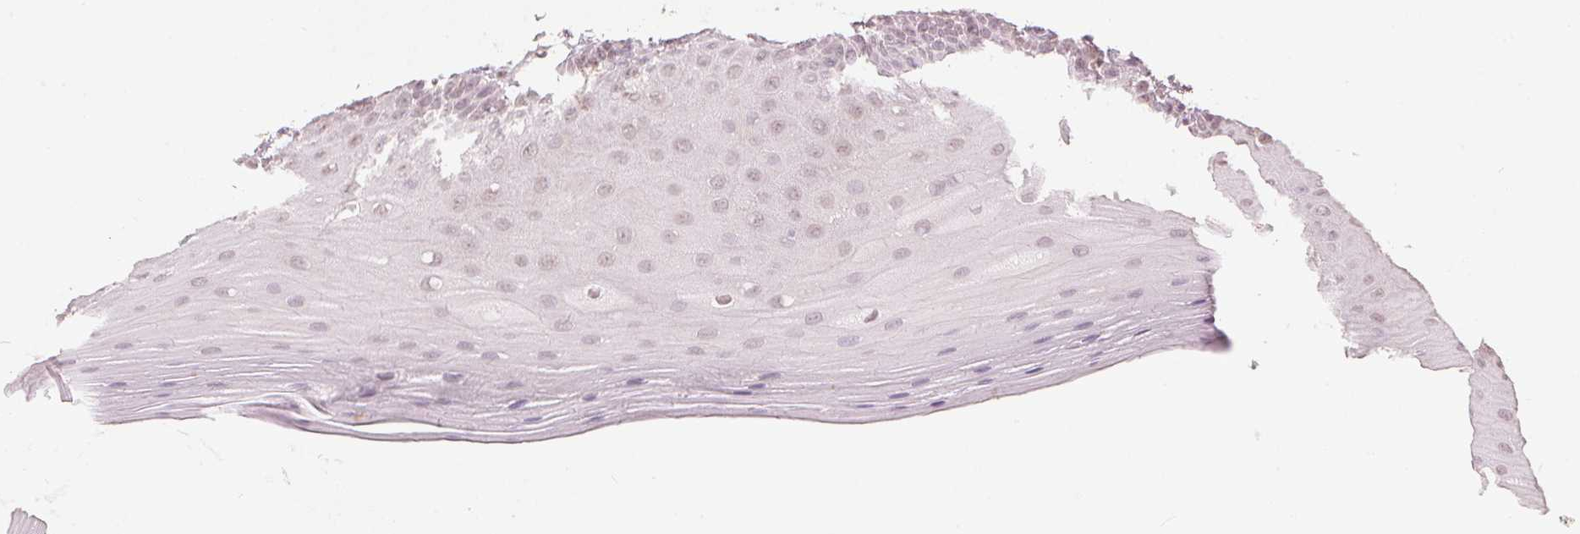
{"staining": {"intensity": "weak", "quantity": "<25%", "location": "nuclear"}, "tissue": "oral mucosa", "cell_type": "Squamous epithelial cells", "image_type": "normal", "snomed": [{"axis": "morphology", "description": "Normal tissue, NOS"}, {"axis": "morphology", "description": "Normal morphology"}, {"axis": "topography", "description": "Oral tissue"}], "caption": "This is a photomicrograph of immunohistochemistry (IHC) staining of benign oral mucosa, which shows no positivity in squamous epithelial cells. The staining is performed using DAB brown chromogen with nuclei counter-stained in using hematoxylin.", "gene": "ENSG00000267001", "patient": {"sex": "female", "age": 76}}